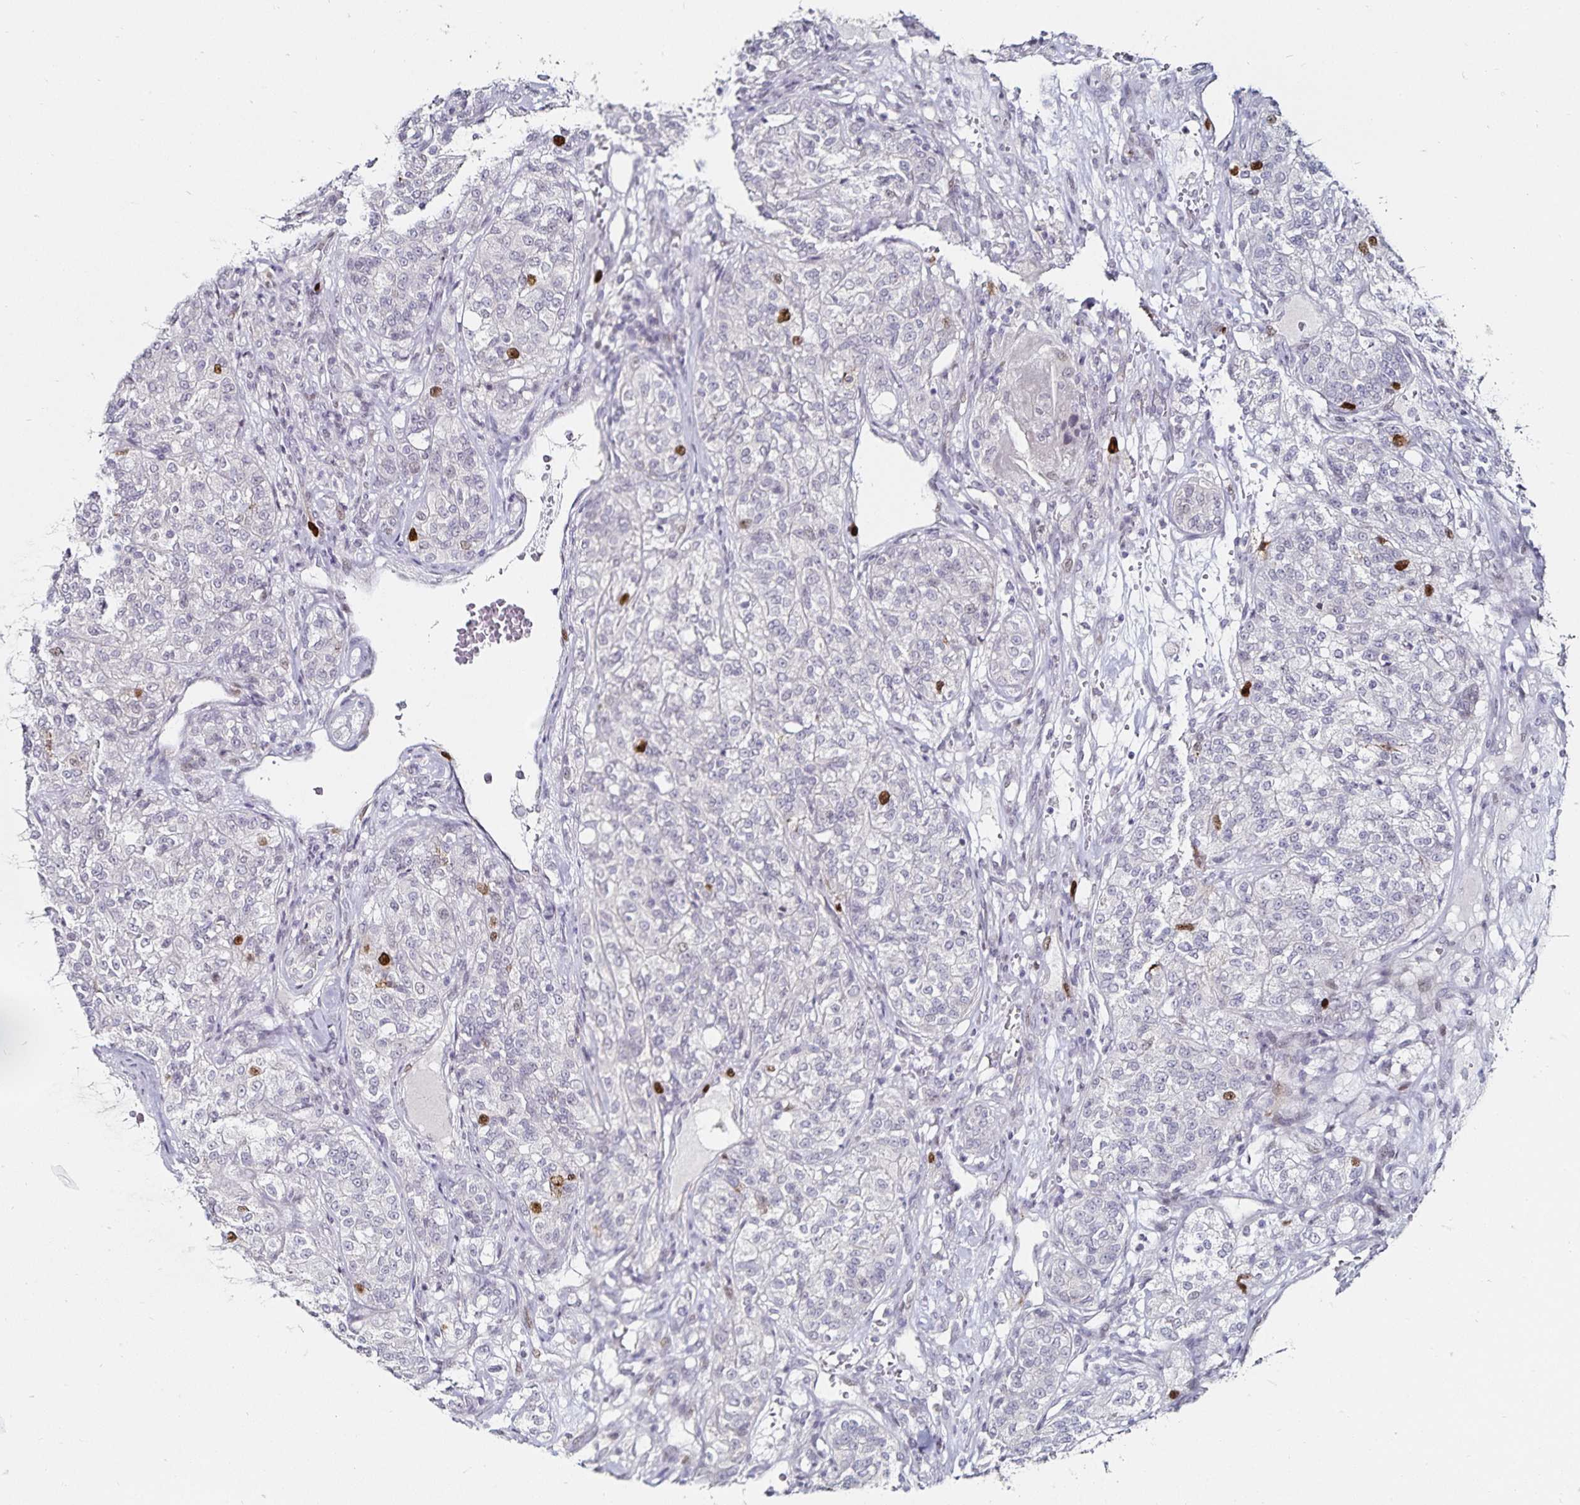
{"staining": {"intensity": "strong", "quantity": "<25%", "location": "nuclear"}, "tissue": "renal cancer", "cell_type": "Tumor cells", "image_type": "cancer", "snomed": [{"axis": "morphology", "description": "Adenocarcinoma, NOS"}, {"axis": "topography", "description": "Kidney"}], "caption": "A histopathology image showing strong nuclear staining in about <25% of tumor cells in renal cancer (adenocarcinoma), as visualized by brown immunohistochemical staining.", "gene": "ANLN", "patient": {"sex": "female", "age": 63}}